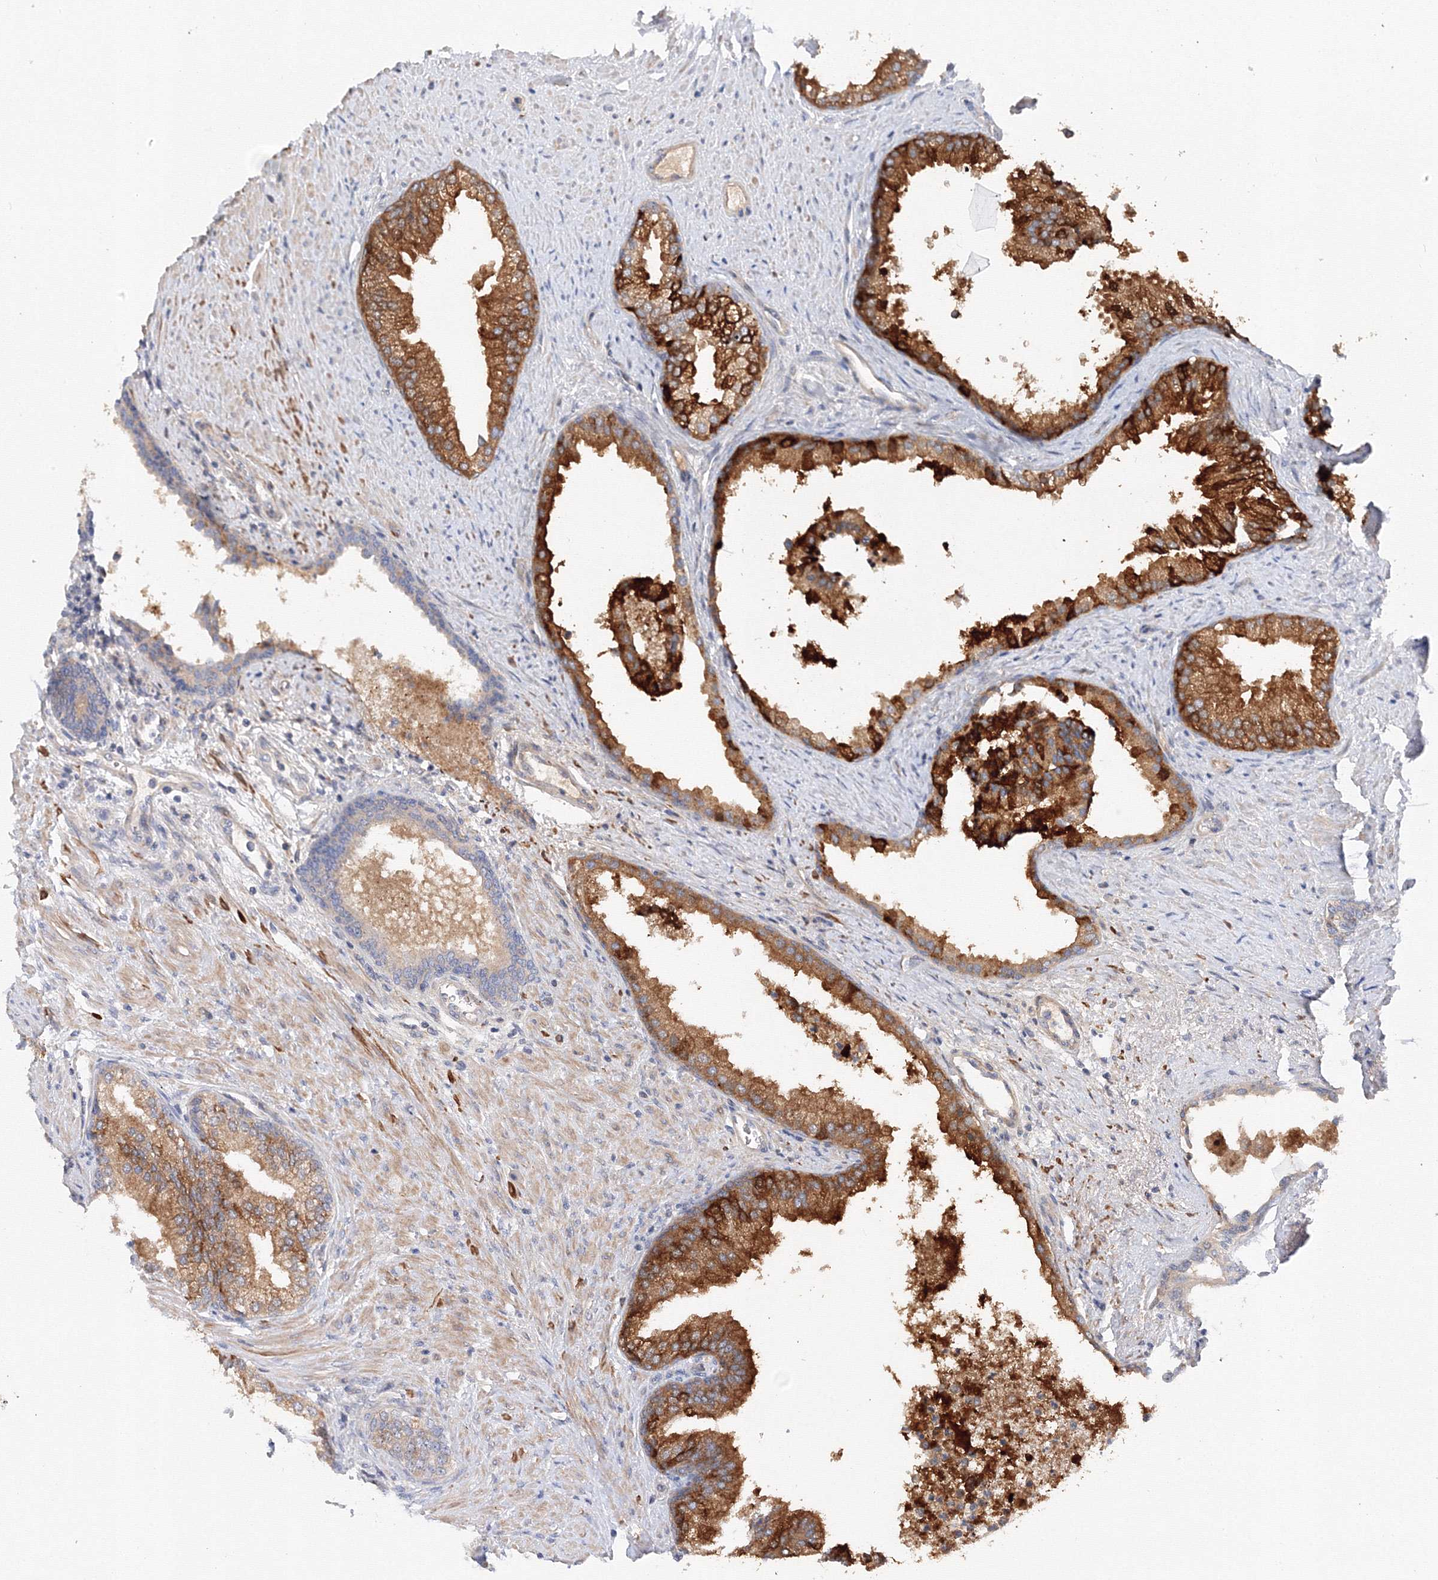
{"staining": {"intensity": "strong", "quantity": "25%-75%", "location": "cytoplasmic/membranous"}, "tissue": "prostate", "cell_type": "Glandular cells", "image_type": "normal", "snomed": [{"axis": "morphology", "description": "Normal tissue, NOS"}, {"axis": "topography", "description": "Prostate"}], "caption": "About 25%-75% of glandular cells in unremarkable prostate display strong cytoplasmic/membranous protein staining as visualized by brown immunohistochemical staining.", "gene": "DIS3L2", "patient": {"sex": "male", "age": 76}}